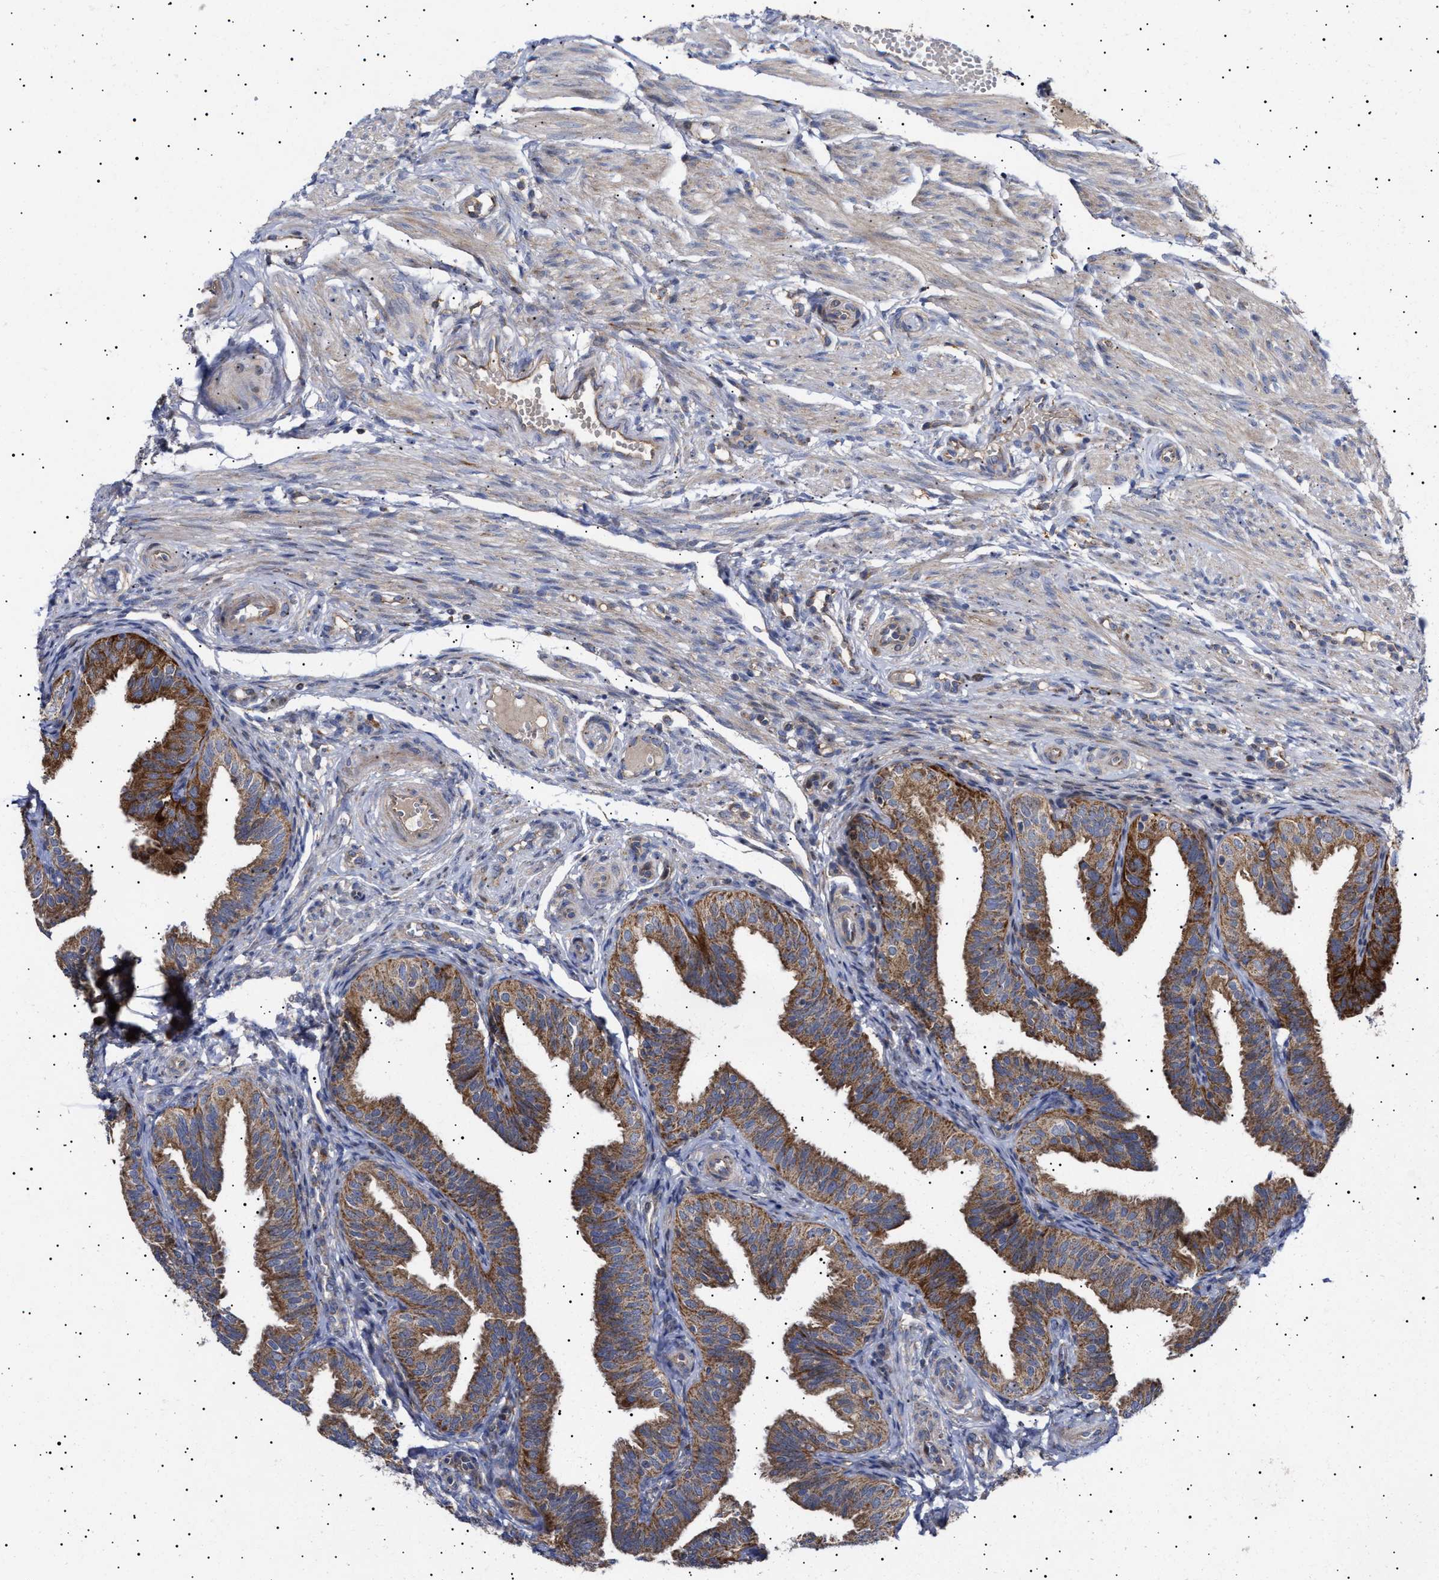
{"staining": {"intensity": "moderate", "quantity": ">75%", "location": "cytoplasmic/membranous"}, "tissue": "fallopian tube", "cell_type": "Glandular cells", "image_type": "normal", "snomed": [{"axis": "morphology", "description": "Normal tissue, NOS"}, {"axis": "topography", "description": "Fallopian tube"}], "caption": "This micrograph reveals benign fallopian tube stained with immunohistochemistry to label a protein in brown. The cytoplasmic/membranous of glandular cells show moderate positivity for the protein. Nuclei are counter-stained blue.", "gene": "MRPL10", "patient": {"sex": "female", "age": 35}}